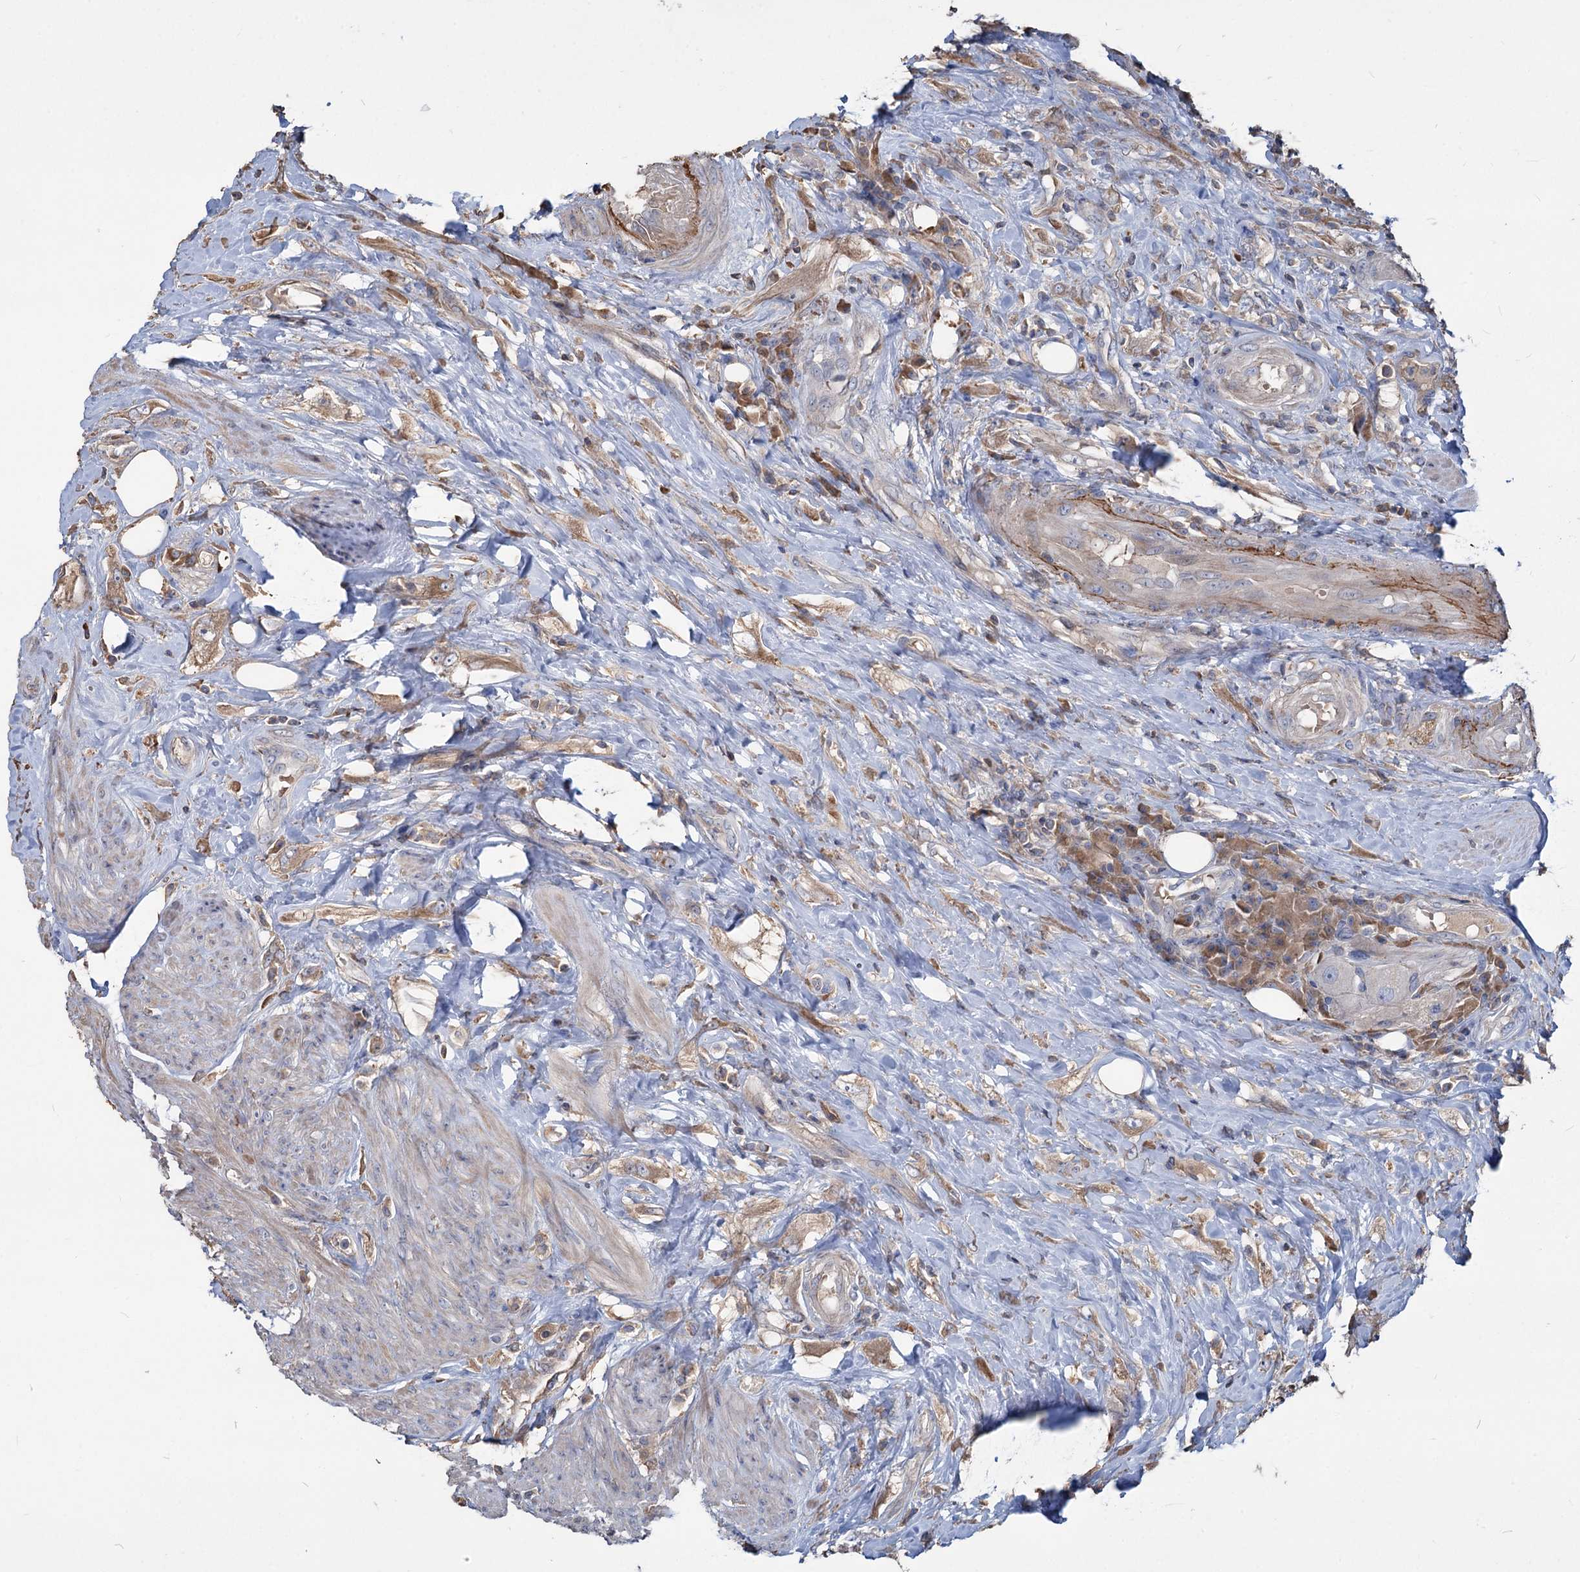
{"staining": {"intensity": "weak", "quantity": "25%-75%", "location": "cytoplasmic/membranous"}, "tissue": "urothelial cancer", "cell_type": "Tumor cells", "image_type": "cancer", "snomed": [{"axis": "morphology", "description": "Urothelial carcinoma, High grade"}, {"axis": "topography", "description": "Urinary bladder"}], "caption": "Protein expression analysis of human urothelial cancer reveals weak cytoplasmic/membranous expression in about 25%-75% of tumor cells. (DAB (3,3'-diaminobenzidine) = brown stain, brightfield microscopy at high magnification).", "gene": "URAD", "patient": {"sex": "male", "age": 74}}